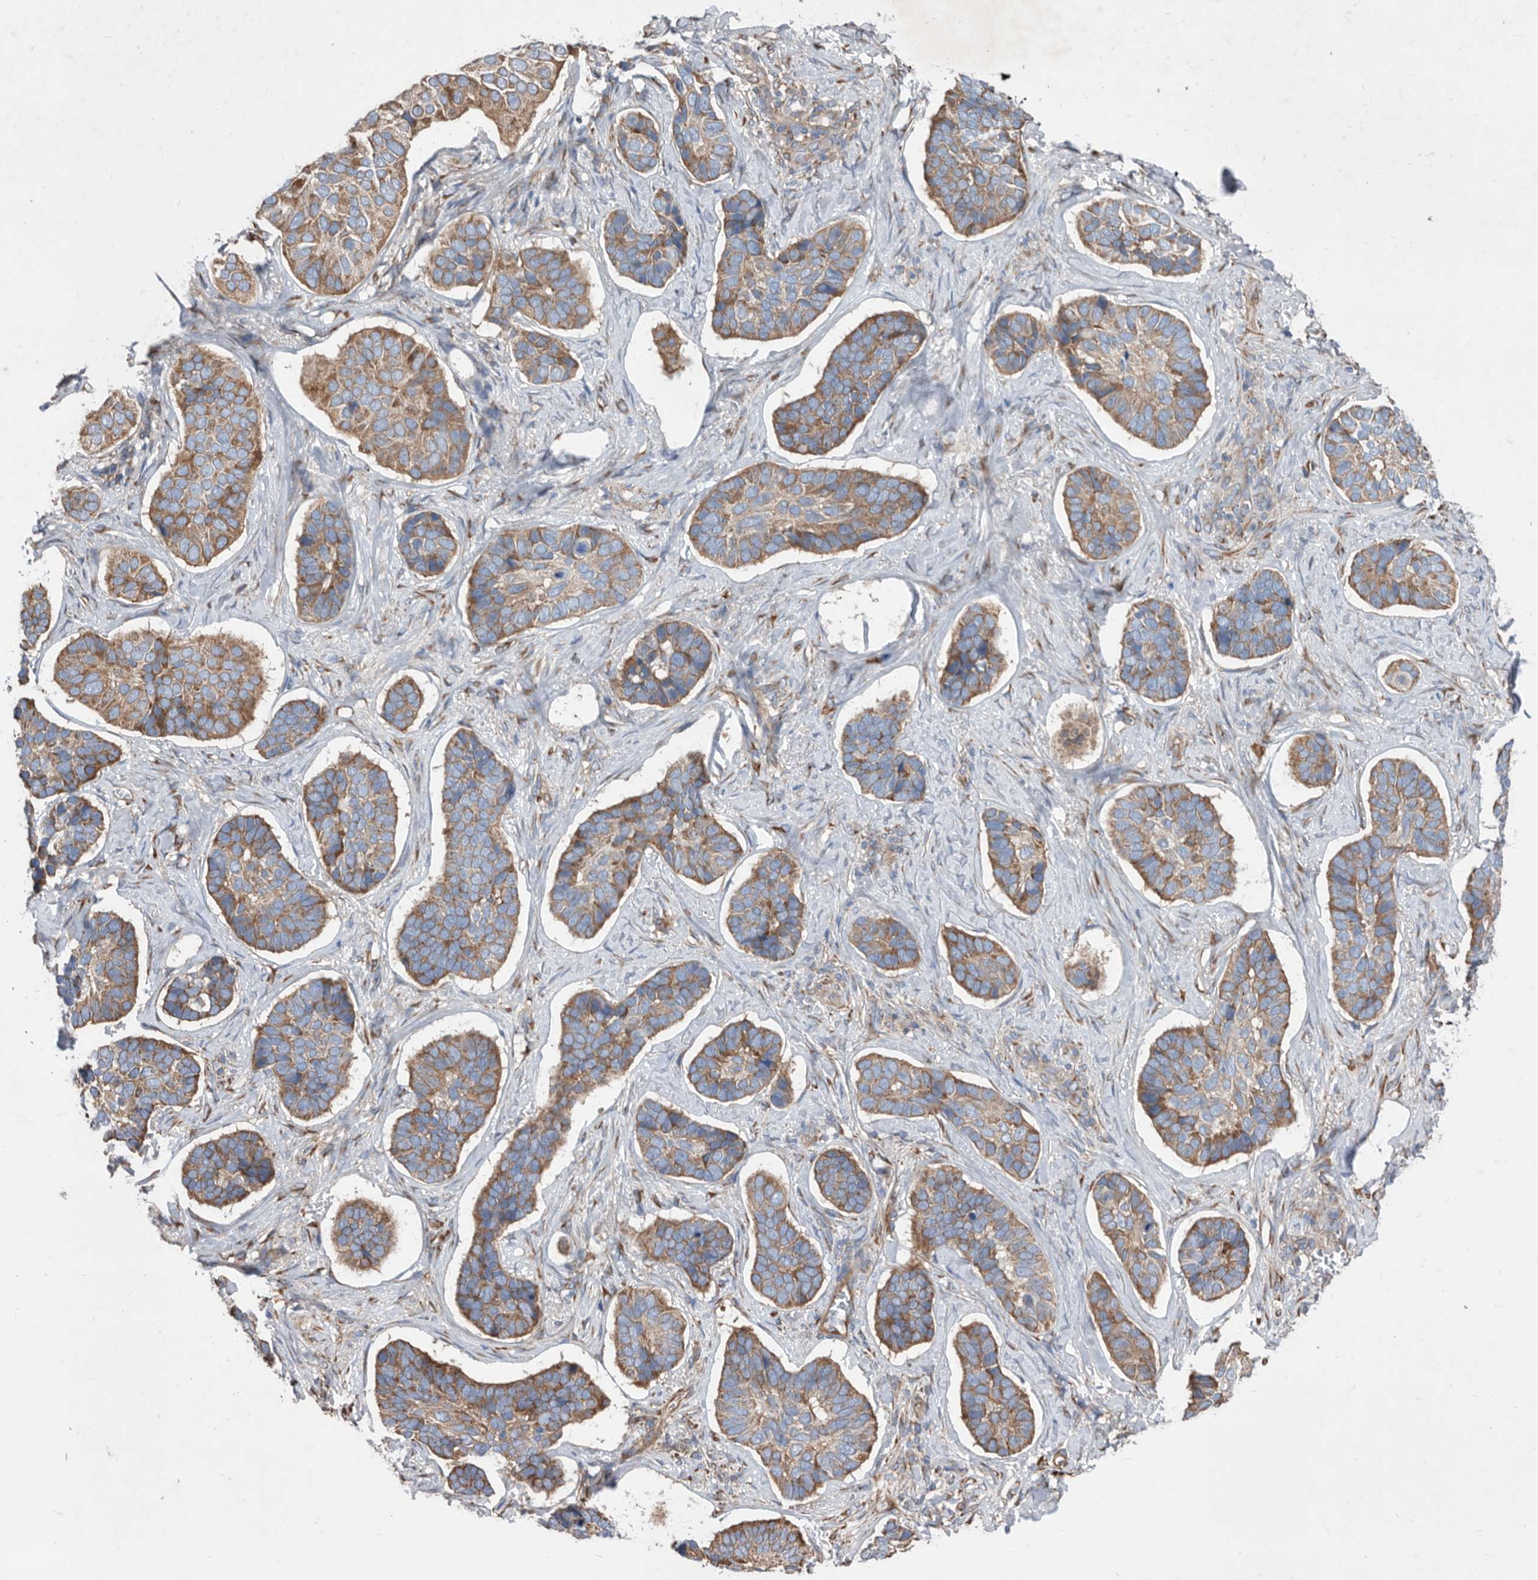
{"staining": {"intensity": "moderate", "quantity": ">75%", "location": "cytoplasmic/membranous"}, "tissue": "skin cancer", "cell_type": "Tumor cells", "image_type": "cancer", "snomed": [{"axis": "morphology", "description": "Basal cell carcinoma"}, {"axis": "topography", "description": "Skin"}], "caption": "A high-resolution micrograph shows immunohistochemistry (IHC) staining of skin cancer (basal cell carcinoma), which displays moderate cytoplasmic/membranous staining in about >75% of tumor cells. Using DAB (3,3'-diaminobenzidine) (brown) and hematoxylin (blue) stains, captured at high magnification using brightfield microscopy.", "gene": "ATP13A3", "patient": {"sex": "male", "age": 62}}